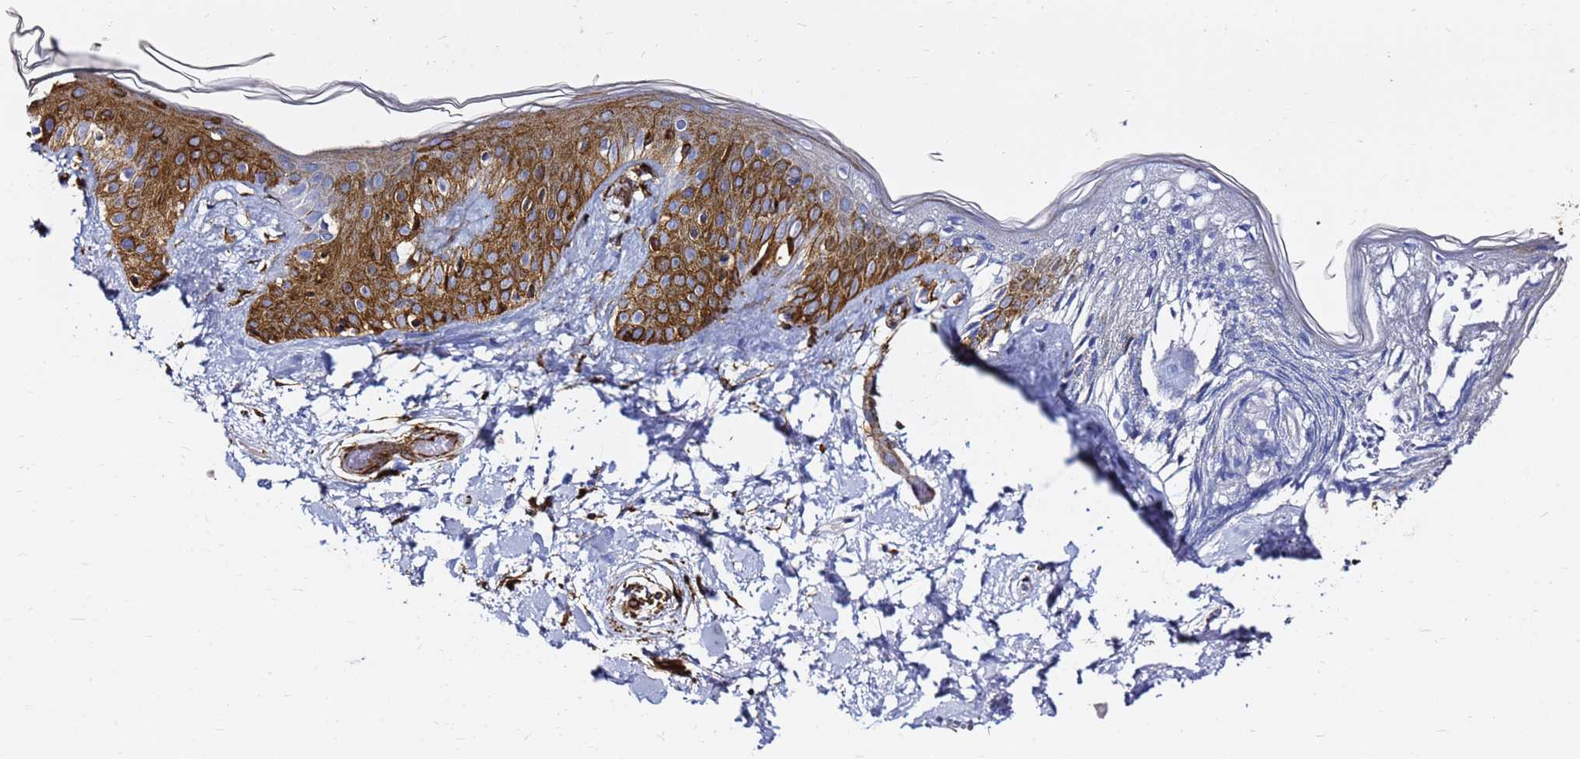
{"staining": {"intensity": "strong", "quantity": ">75%", "location": "cytoplasmic/membranous"}, "tissue": "skin", "cell_type": "Fibroblasts", "image_type": "normal", "snomed": [{"axis": "morphology", "description": "Normal tissue, NOS"}, {"axis": "topography", "description": "Skin"}], "caption": "Protein staining reveals strong cytoplasmic/membranous expression in about >75% of fibroblasts in benign skin. Nuclei are stained in blue.", "gene": "TUBA8", "patient": {"sex": "female", "age": 34}}